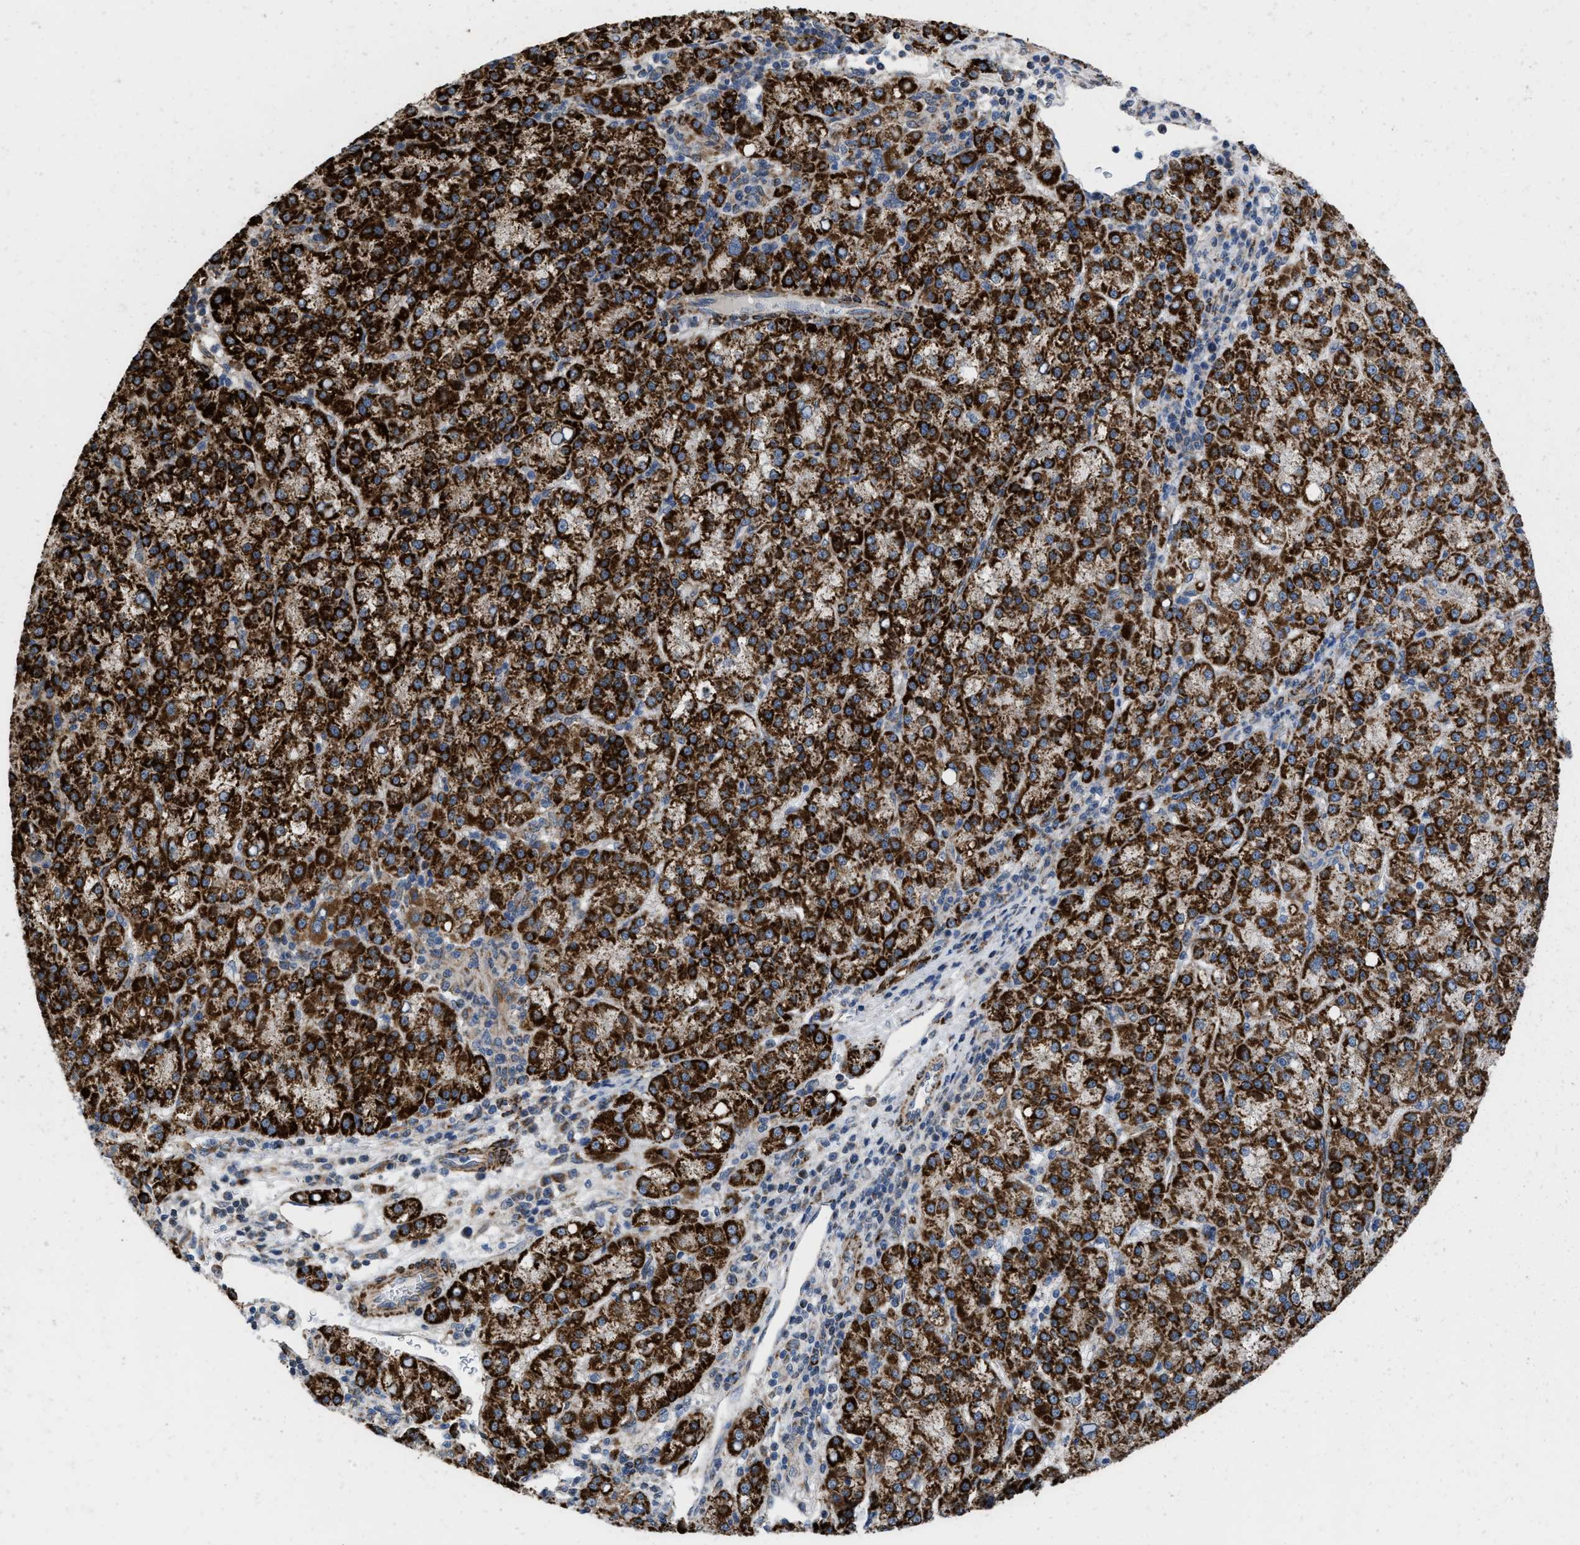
{"staining": {"intensity": "strong", "quantity": ">75%", "location": "cytoplasmic/membranous"}, "tissue": "liver cancer", "cell_type": "Tumor cells", "image_type": "cancer", "snomed": [{"axis": "morphology", "description": "Carcinoma, Hepatocellular, NOS"}, {"axis": "topography", "description": "Liver"}], "caption": "Liver cancer (hepatocellular carcinoma) tissue exhibits strong cytoplasmic/membranous expression in approximately >75% of tumor cells, visualized by immunohistochemistry.", "gene": "AKAP1", "patient": {"sex": "female", "age": 58}}